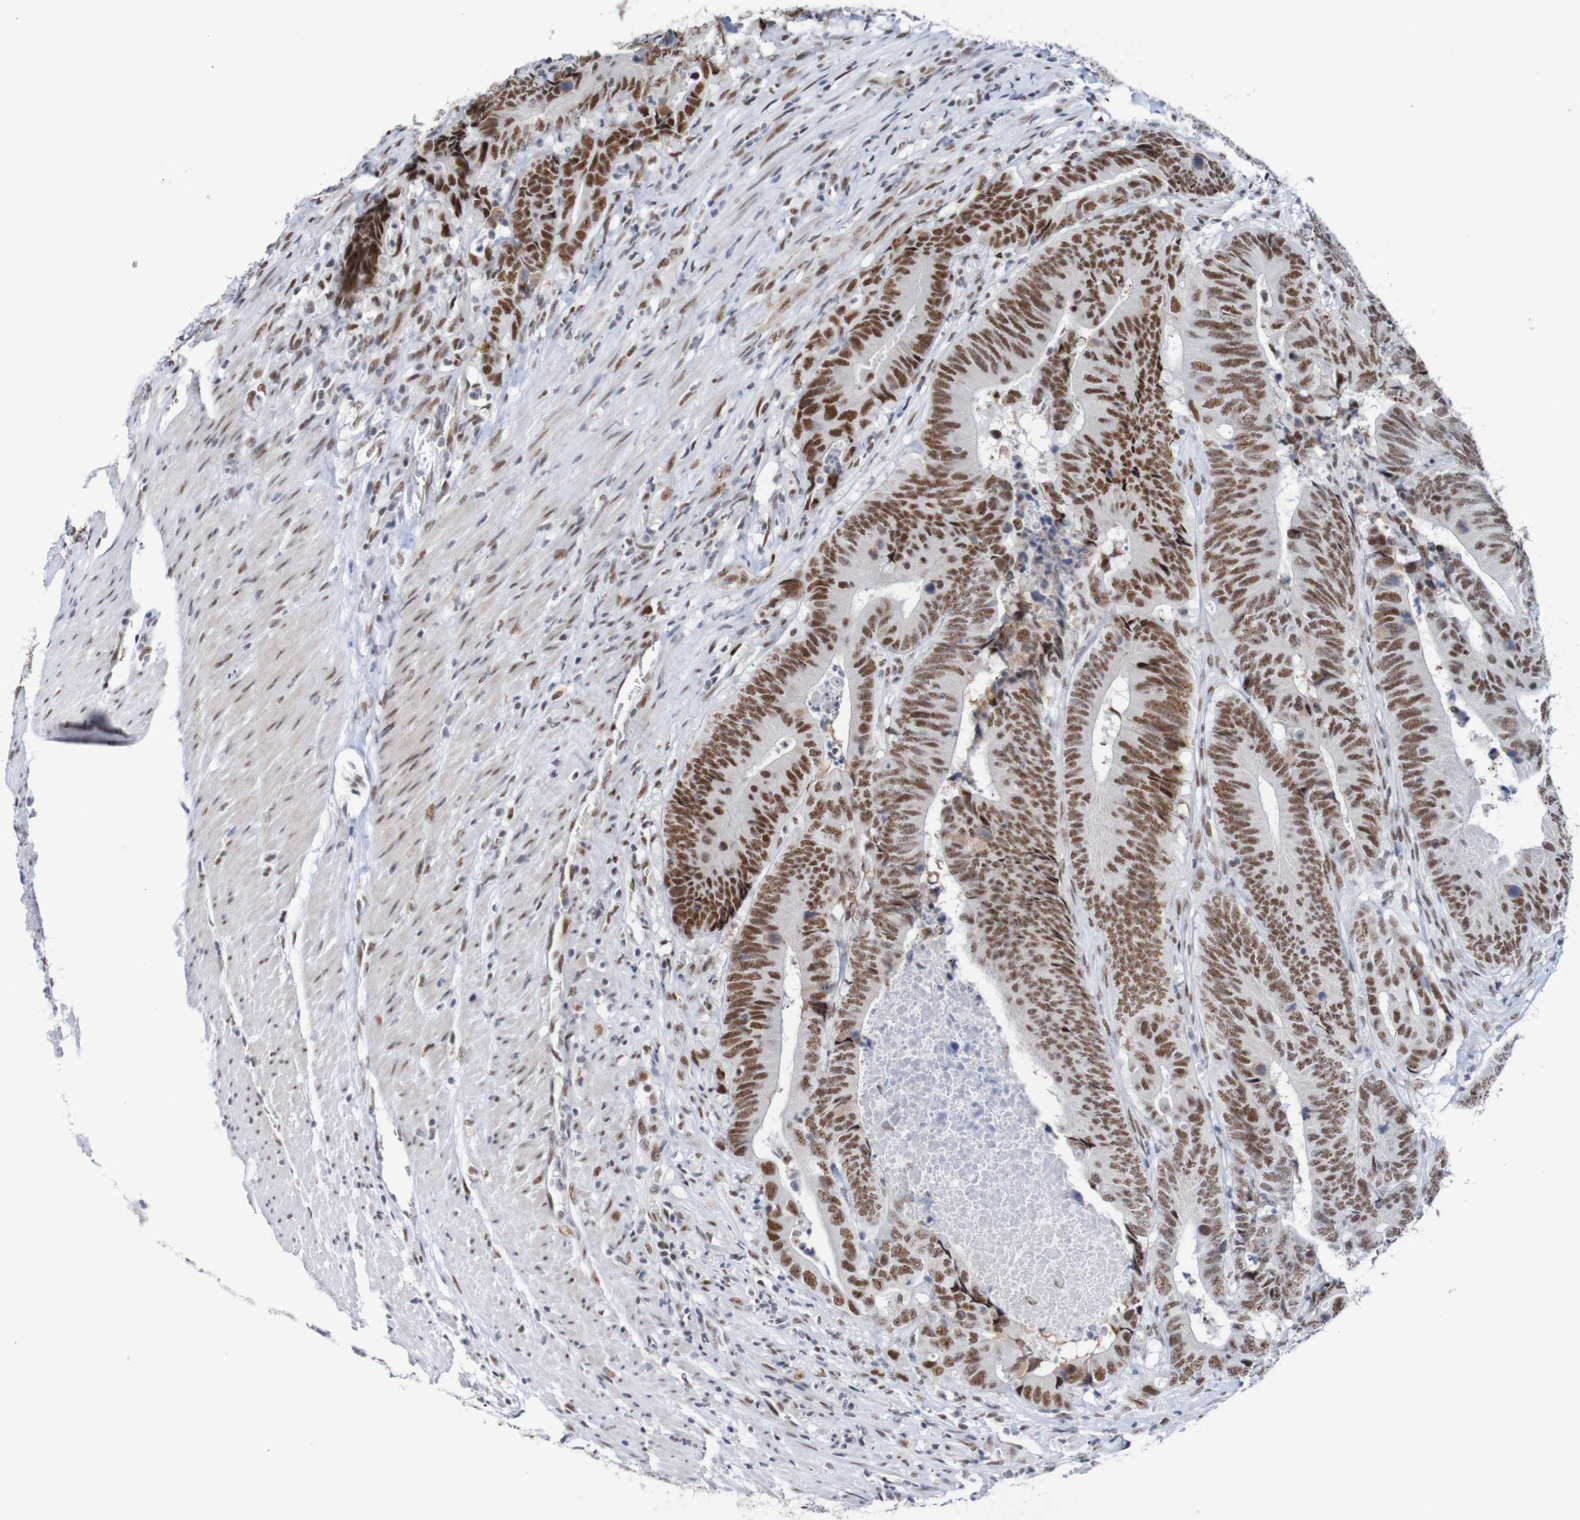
{"staining": {"intensity": "strong", "quantity": ">75%", "location": "nuclear"}, "tissue": "colorectal cancer", "cell_type": "Tumor cells", "image_type": "cancer", "snomed": [{"axis": "morphology", "description": "Normal tissue, NOS"}, {"axis": "morphology", "description": "Adenocarcinoma, NOS"}, {"axis": "topography", "description": "Colon"}], "caption": "A photomicrograph of colorectal cancer (adenocarcinoma) stained for a protein displays strong nuclear brown staining in tumor cells.", "gene": "CDC5L", "patient": {"sex": "male", "age": 56}}